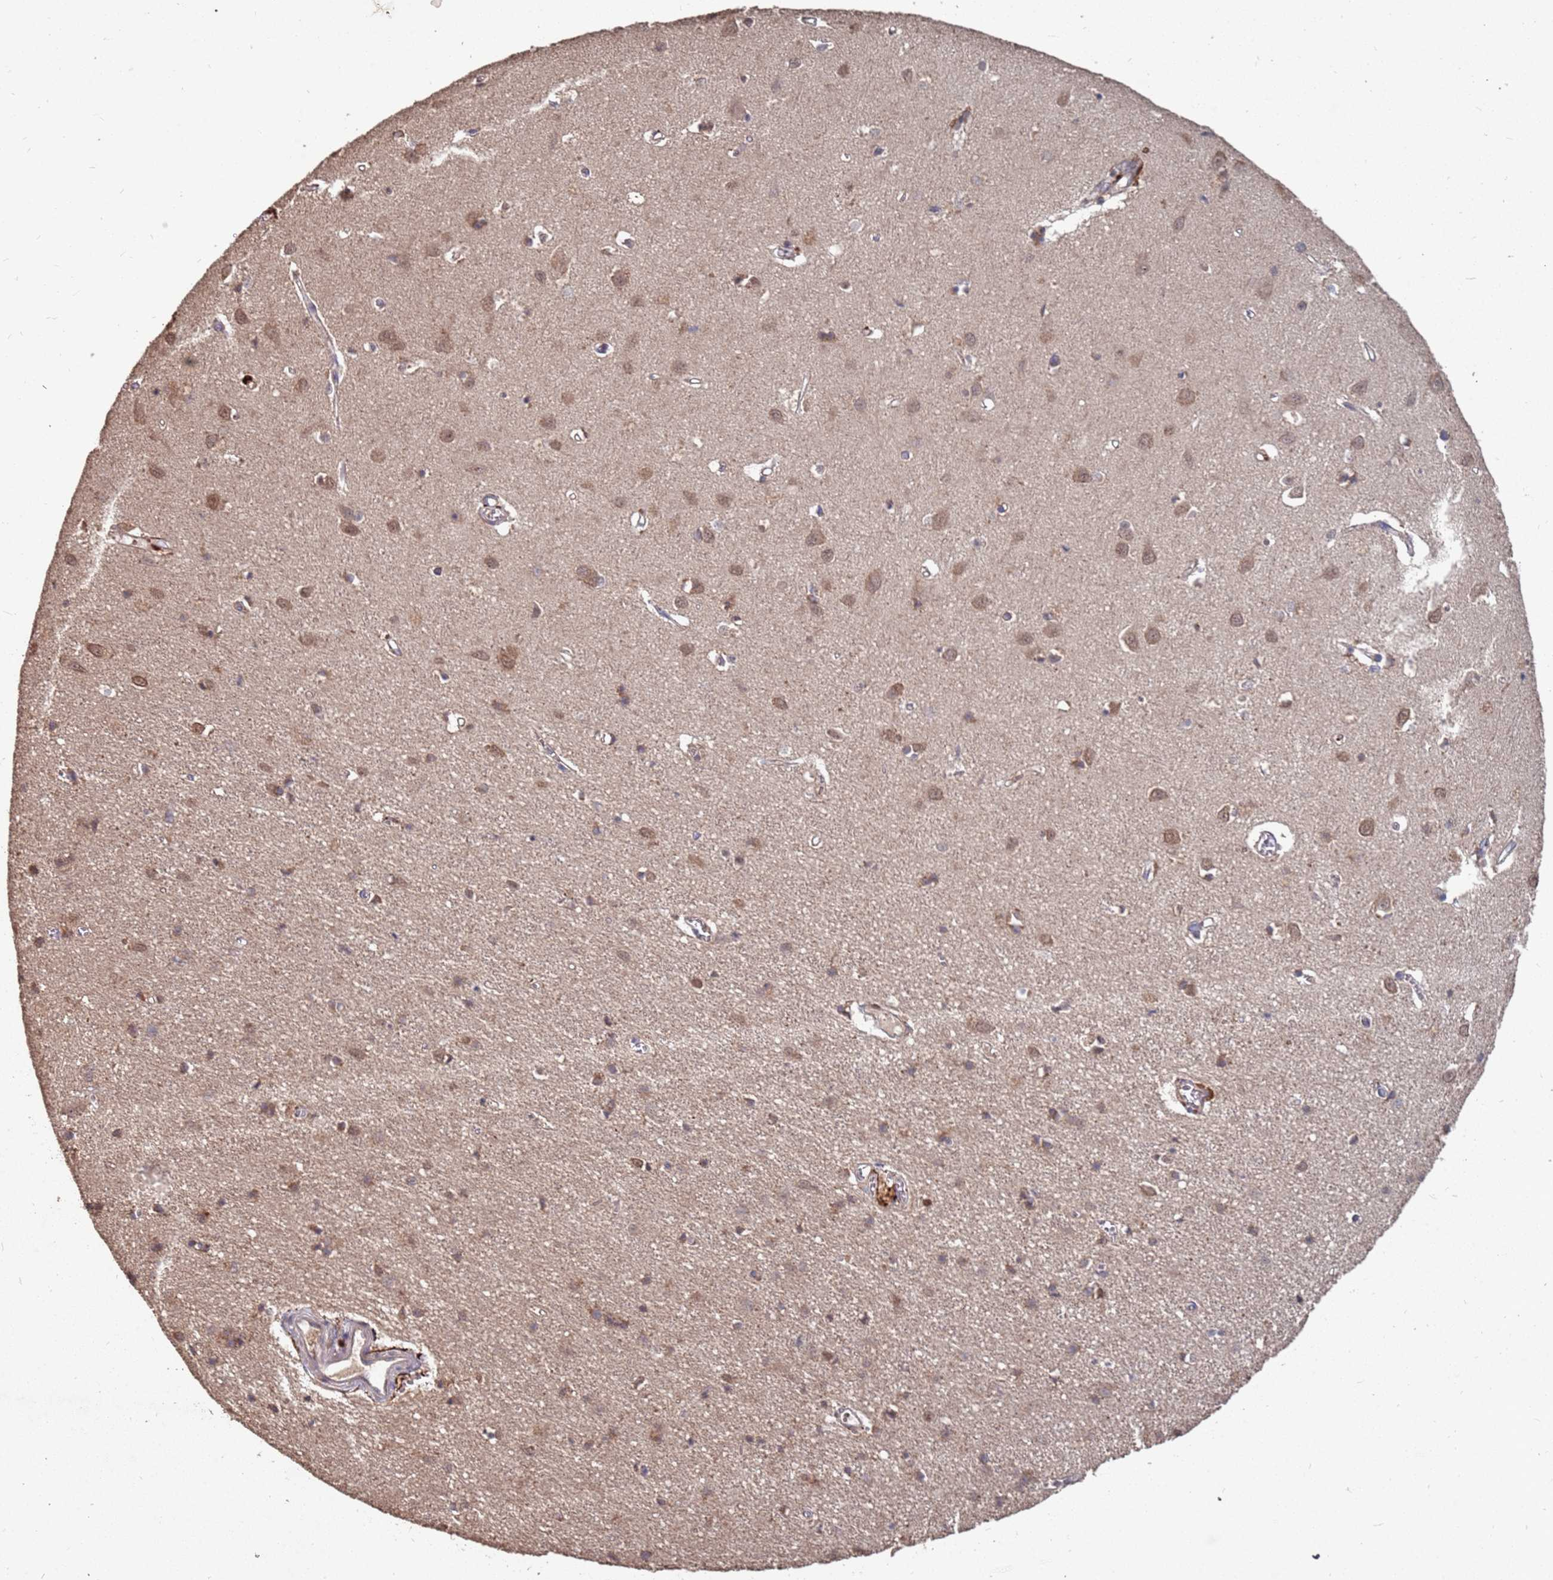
{"staining": {"intensity": "moderate", "quantity": "<25%", "location": "cytoplasmic/membranous"}, "tissue": "cerebral cortex", "cell_type": "Endothelial cells", "image_type": "normal", "snomed": [{"axis": "morphology", "description": "Normal tissue, NOS"}, {"axis": "topography", "description": "Cerebral cortex"}], "caption": "This micrograph exhibits immunohistochemistry (IHC) staining of unremarkable human cerebral cortex, with low moderate cytoplasmic/membranous positivity in about <25% of endothelial cells.", "gene": "PRORP", "patient": {"sex": "female", "age": 64}}